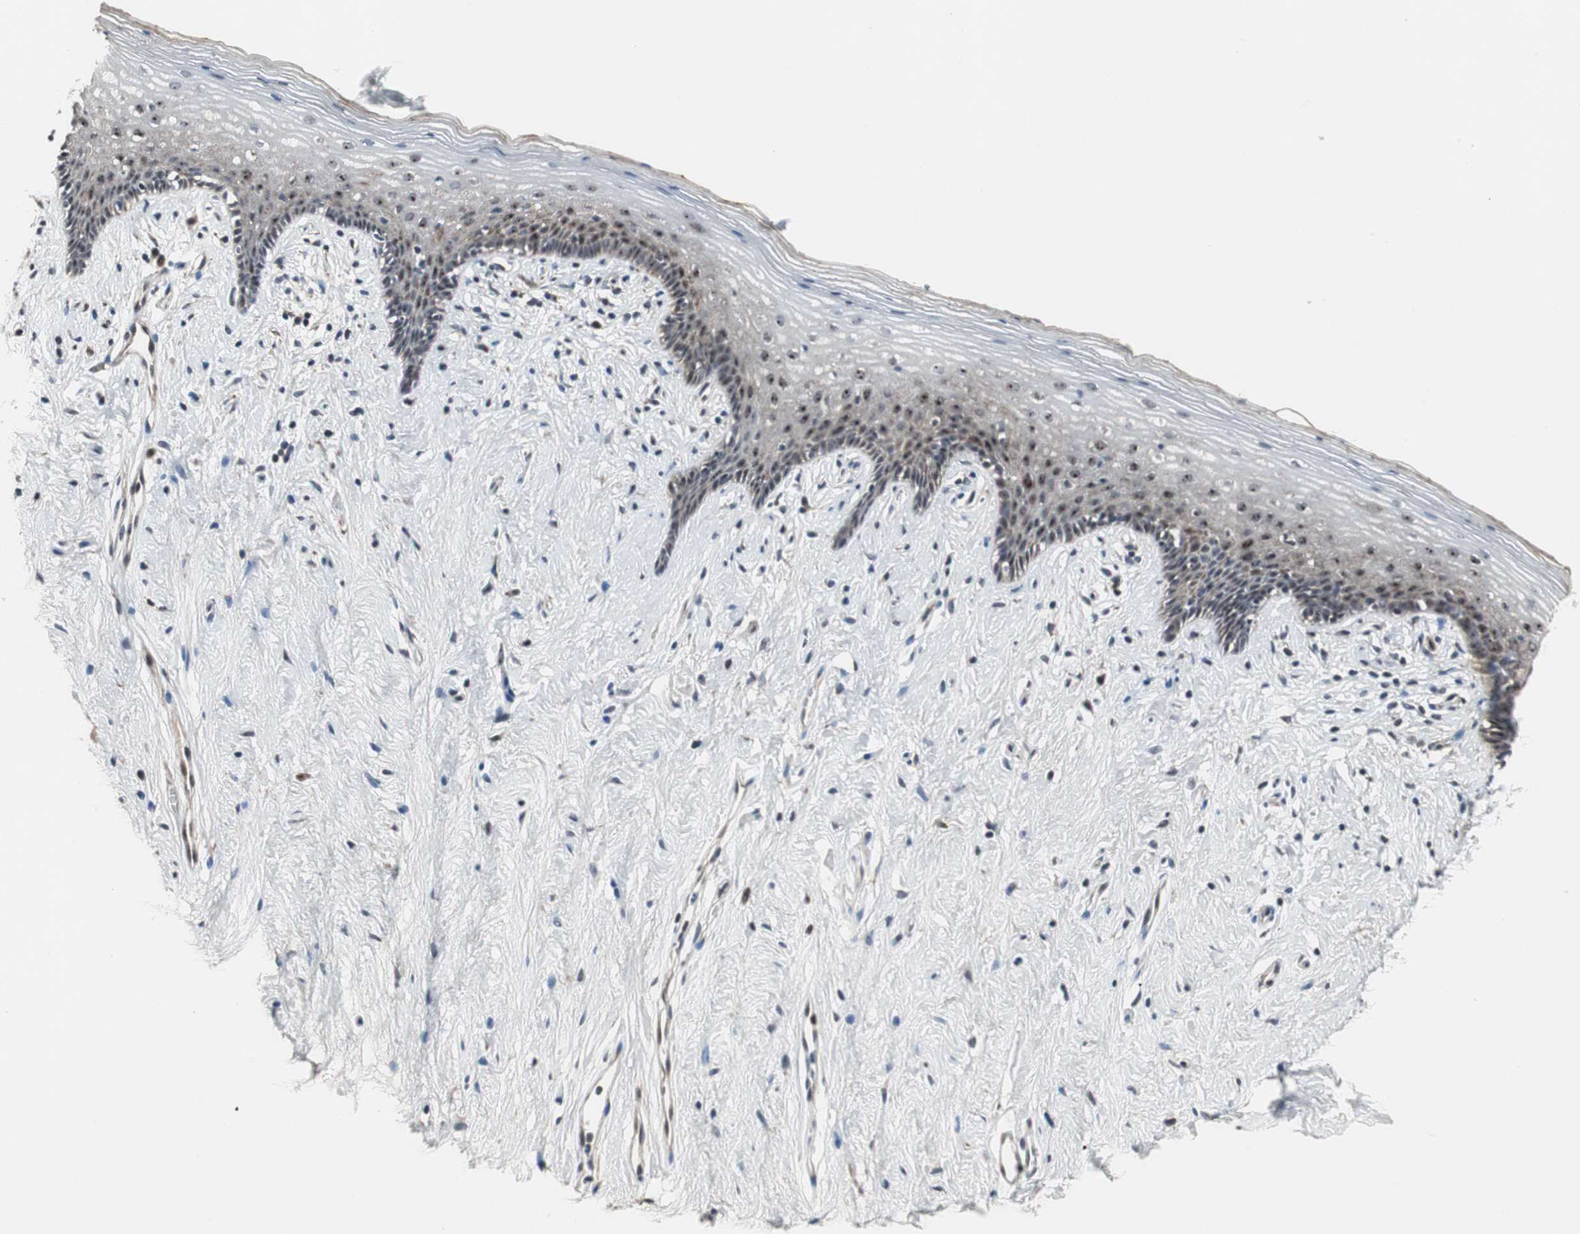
{"staining": {"intensity": "moderate", "quantity": "<25%", "location": "cytoplasmic/membranous"}, "tissue": "vagina", "cell_type": "Squamous epithelial cells", "image_type": "normal", "snomed": [{"axis": "morphology", "description": "Normal tissue, NOS"}, {"axis": "topography", "description": "Vagina"}], "caption": "Immunohistochemical staining of unremarkable human vagina reveals <25% levels of moderate cytoplasmic/membranous protein expression in approximately <25% of squamous epithelial cells.", "gene": "MRPL40", "patient": {"sex": "female", "age": 44}}